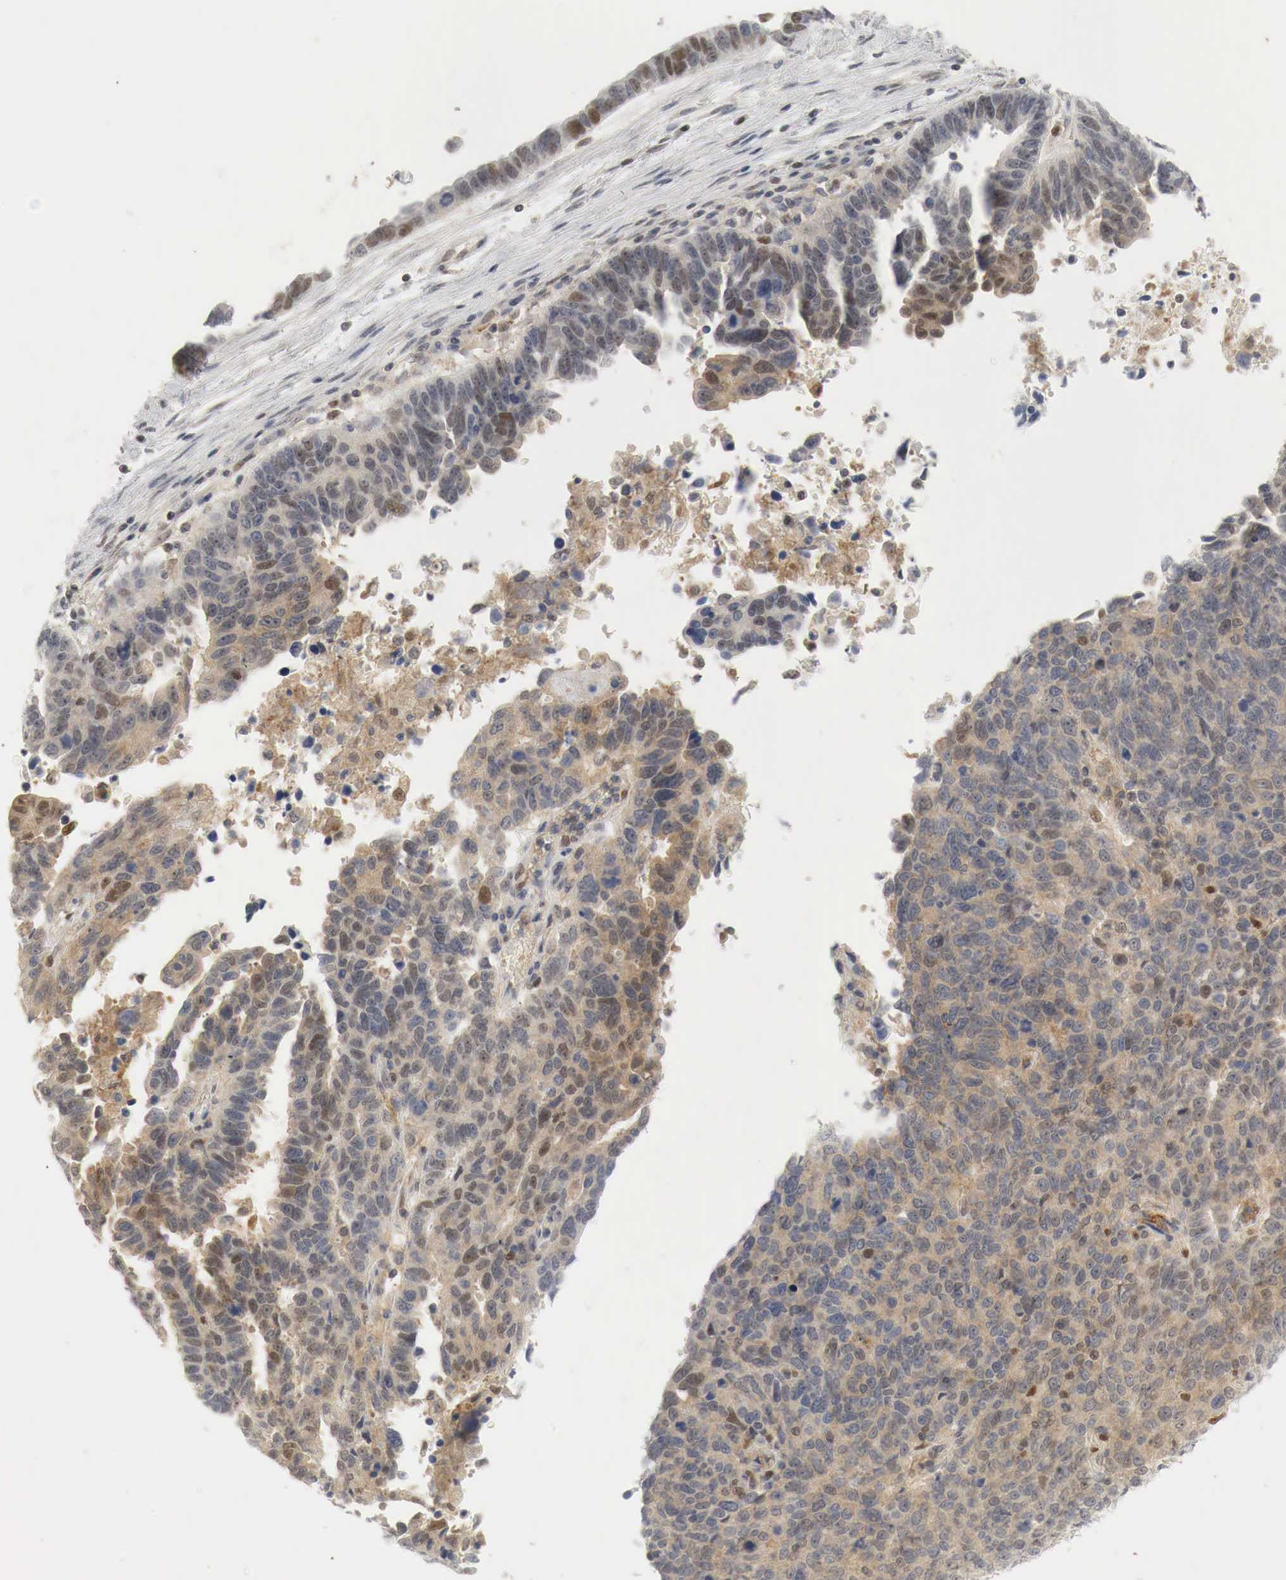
{"staining": {"intensity": "moderate", "quantity": "25%-75%", "location": "cytoplasmic/membranous,nuclear"}, "tissue": "ovarian cancer", "cell_type": "Tumor cells", "image_type": "cancer", "snomed": [{"axis": "morphology", "description": "Carcinoma, endometroid"}, {"axis": "morphology", "description": "Cystadenocarcinoma, serous, NOS"}, {"axis": "topography", "description": "Ovary"}], "caption": "A histopathology image of human ovarian cancer stained for a protein shows moderate cytoplasmic/membranous and nuclear brown staining in tumor cells.", "gene": "MYC", "patient": {"sex": "female", "age": 45}}